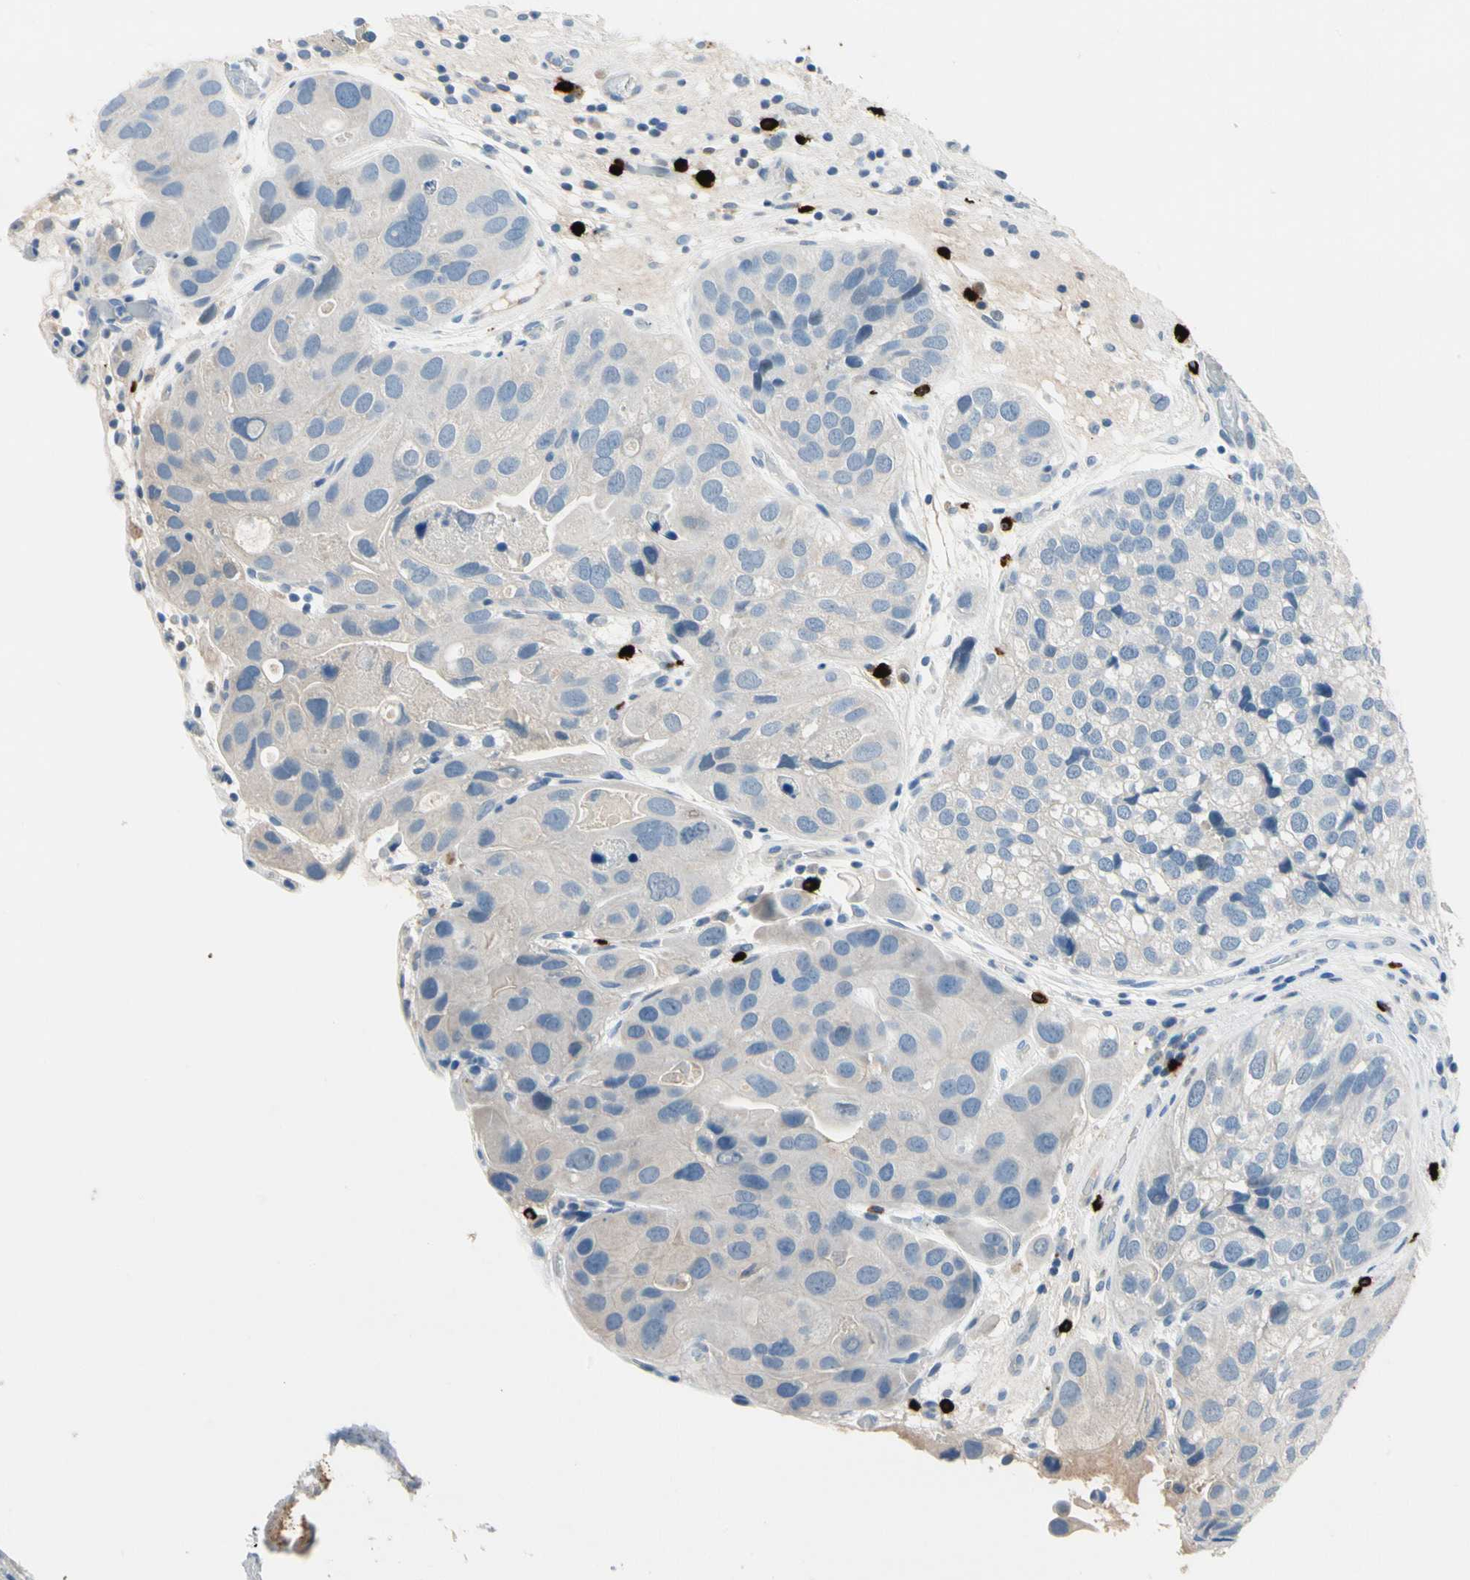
{"staining": {"intensity": "negative", "quantity": "none", "location": "none"}, "tissue": "urothelial cancer", "cell_type": "Tumor cells", "image_type": "cancer", "snomed": [{"axis": "morphology", "description": "Urothelial carcinoma, High grade"}, {"axis": "topography", "description": "Urinary bladder"}], "caption": "This is a image of immunohistochemistry (IHC) staining of urothelial cancer, which shows no positivity in tumor cells.", "gene": "CPA3", "patient": {"sex": "female", "age": 64}}